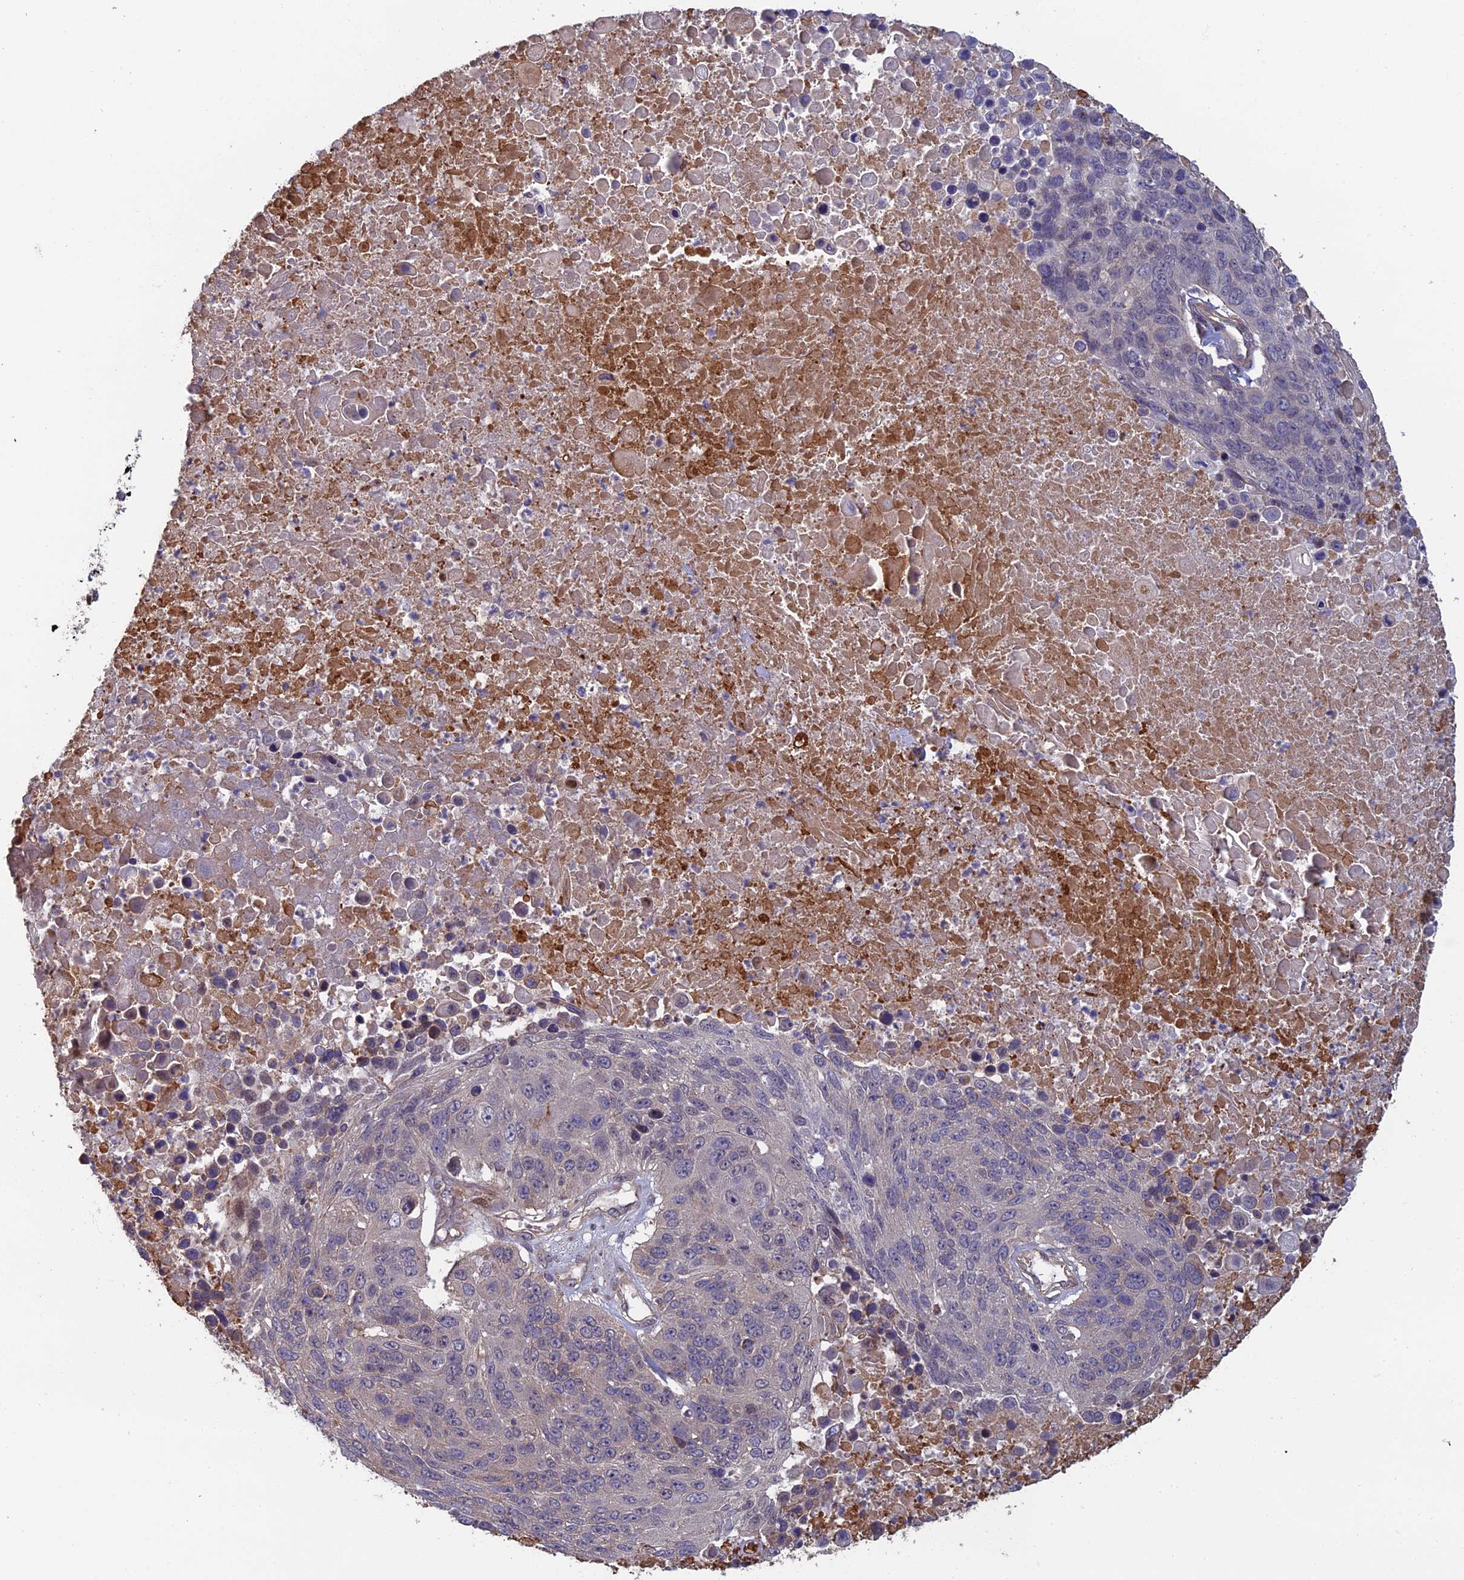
{"staining": {"intensity": "negative", "quantity": "none", "location": "none"}, "tissue": "lung cancer", "cell_type": "Tumor cells", "image_type": "cancer", "snomed": [{"axis": "morphology", "description": "Normal tissue, NOS"}, {"axis": "morphology", "description": "Squamous cell carcinoma, NOS"}, {"axis": "topography", "description": "Lymph node"}, {"axis": "topography", "description": "Lung"}], "caption": "The histopathology image demonstrates no staining of tumor cells in squamous cell carcinoma (lung).", "gene": "CCDC183", "patient": {"sex": "male", "age": 66}}